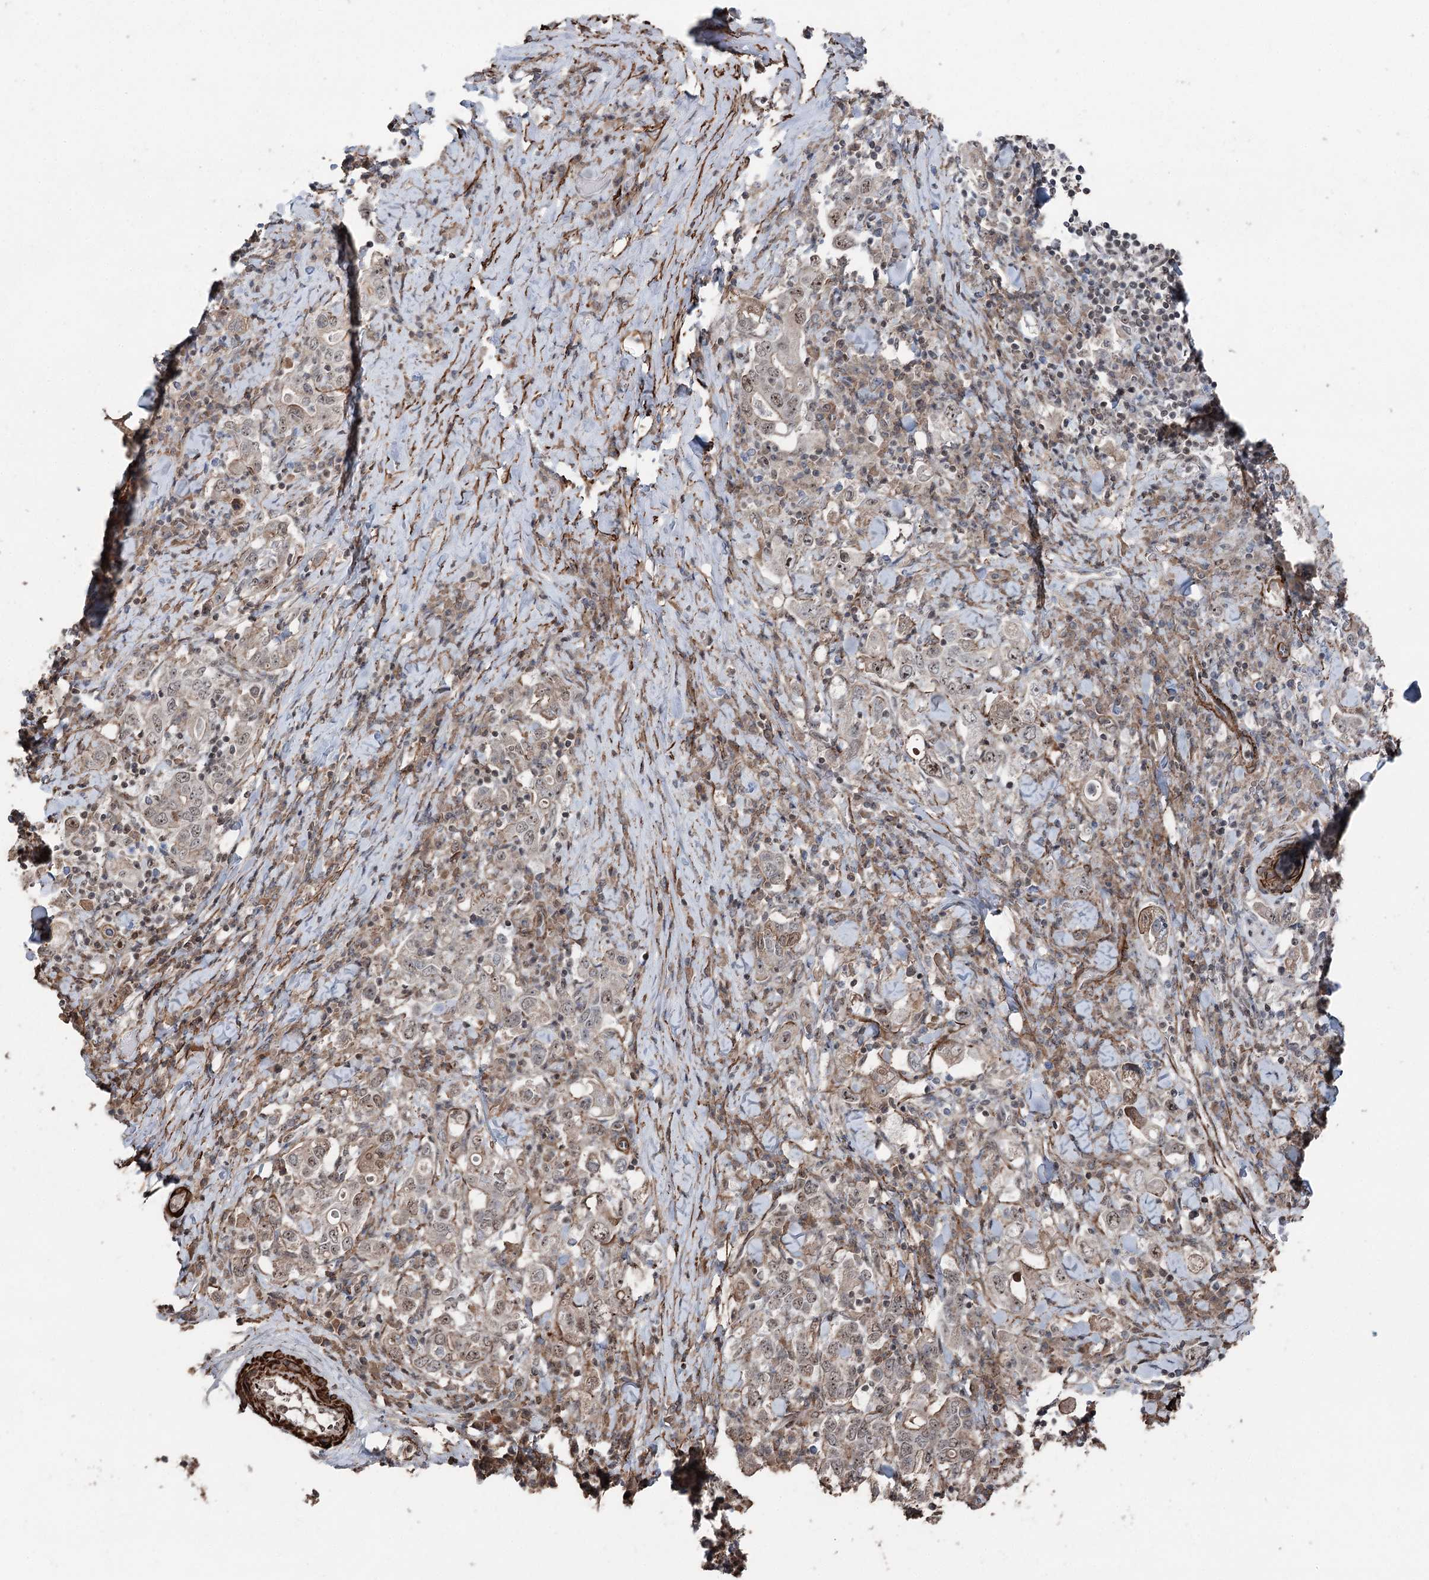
{"staining": {"intensity": "weak", "quantity": "25%-75%", "location": "nuclear"}, "tissue": "stomach cancer", "cell_type": "Tumor cells", "image_type": "cancer", "snomed": [{"axis": "morphology", "description": "Adenocarcinoma, NOS"}, {"axis": "topography", "description": "Stomach, upper"}], "caption": "Protein staining of stomach adenocarcinoma tissue demonstrates weak nuclear positivity in approximately 25%-75% of tumor cells.", "gene": "CCDC82", "patient": {"sex": "male", "age": 62}}